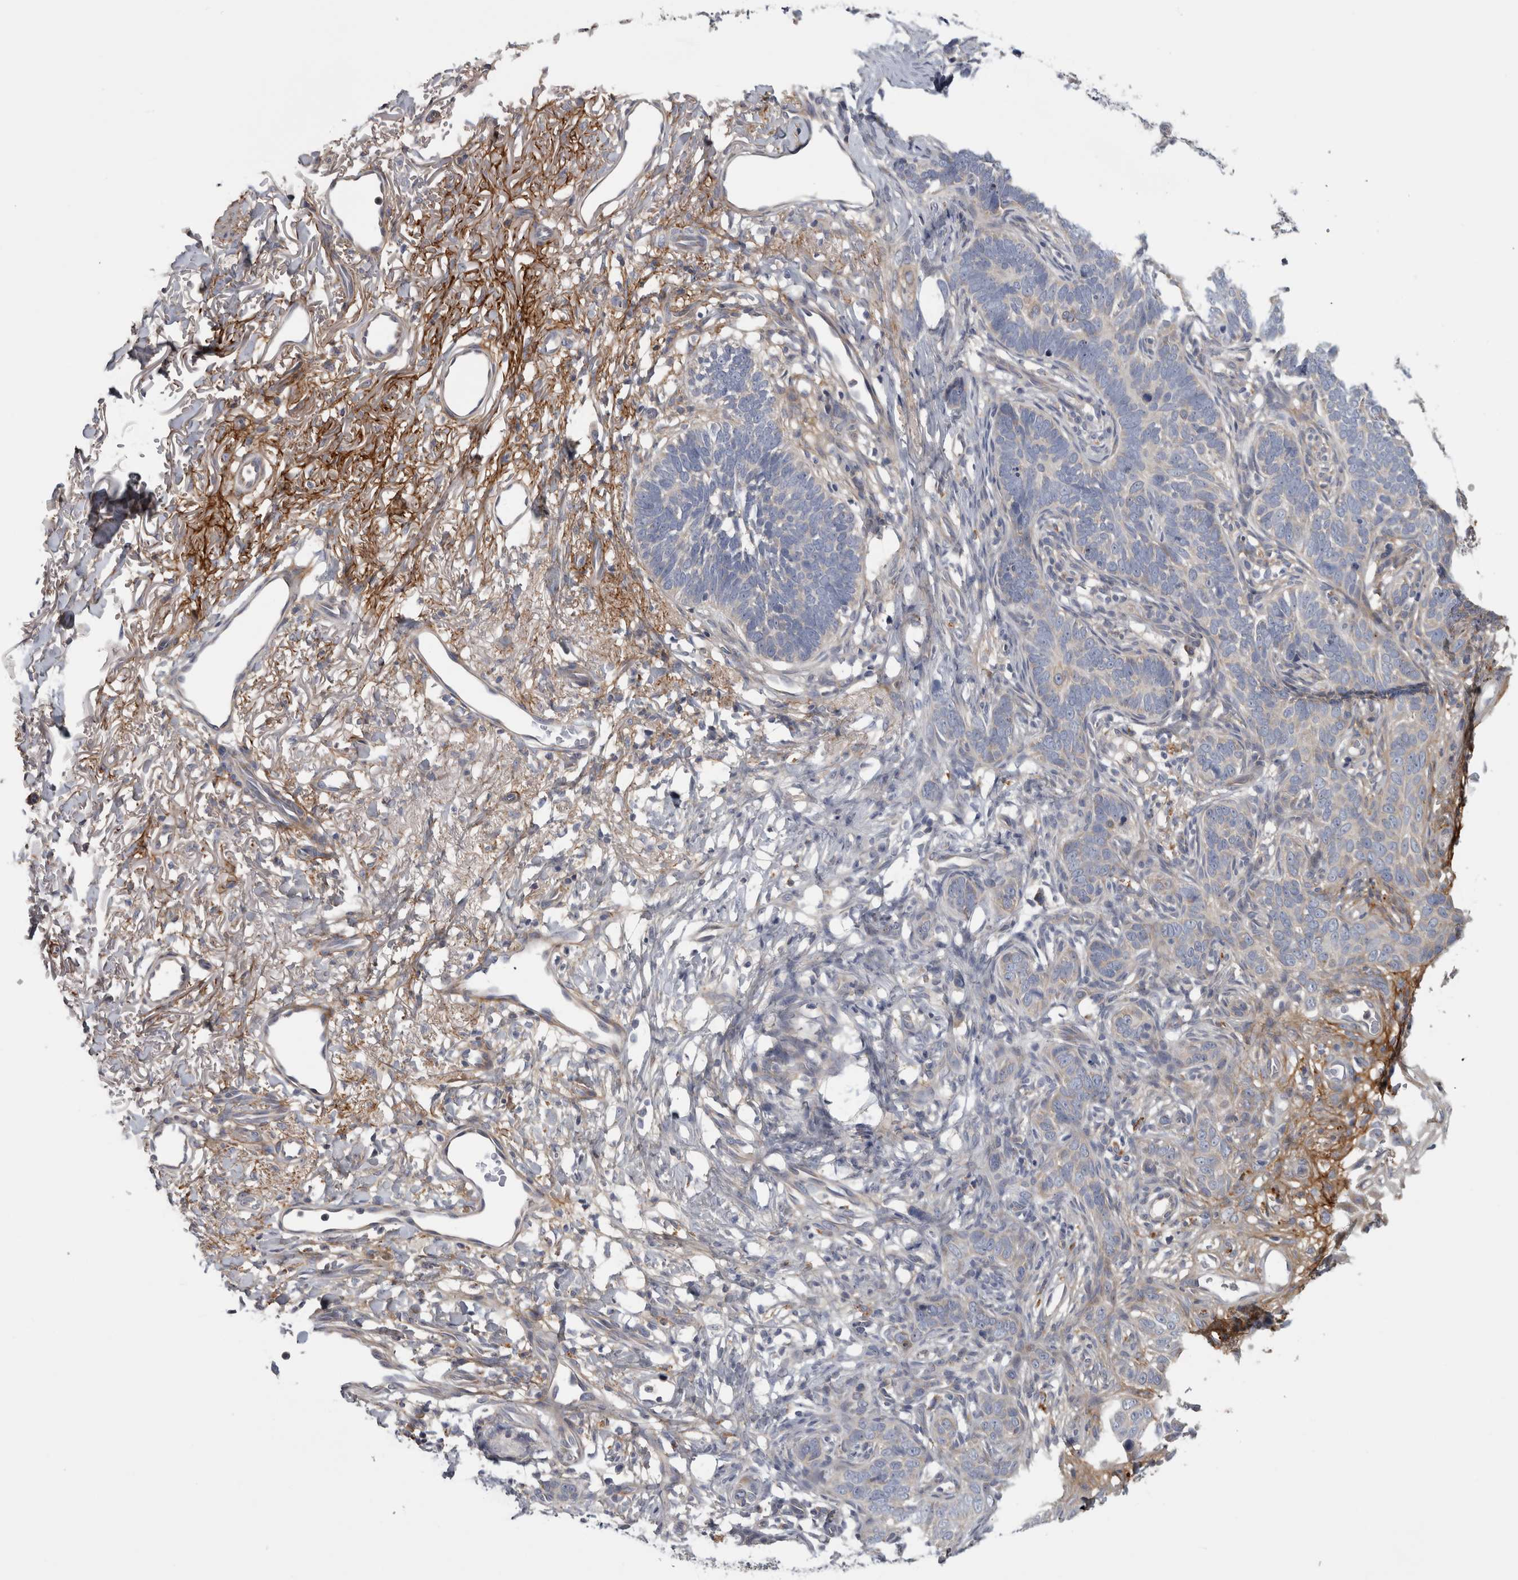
{"staining": {"intensity": "negative", "quantity": "none", "location": "none"}, "tissue": "skin cancer", "cell_type": "Tumor cells", "image_type": "cancer", "snomed": [{"axis": "morphology", "description": "Normal tissue, NOS"}, {"axis": "morphology", "description": "Basal cell carcinoma"}, {"axis": "topography", "description": "Skin"}], "caption": "This is an immunohistochemistry (IHC) histopathology image of skin cancer. There is no staining in tumor cells.", "gene": "ATXN2", "patient": {"sex": "male", "age": 77}}